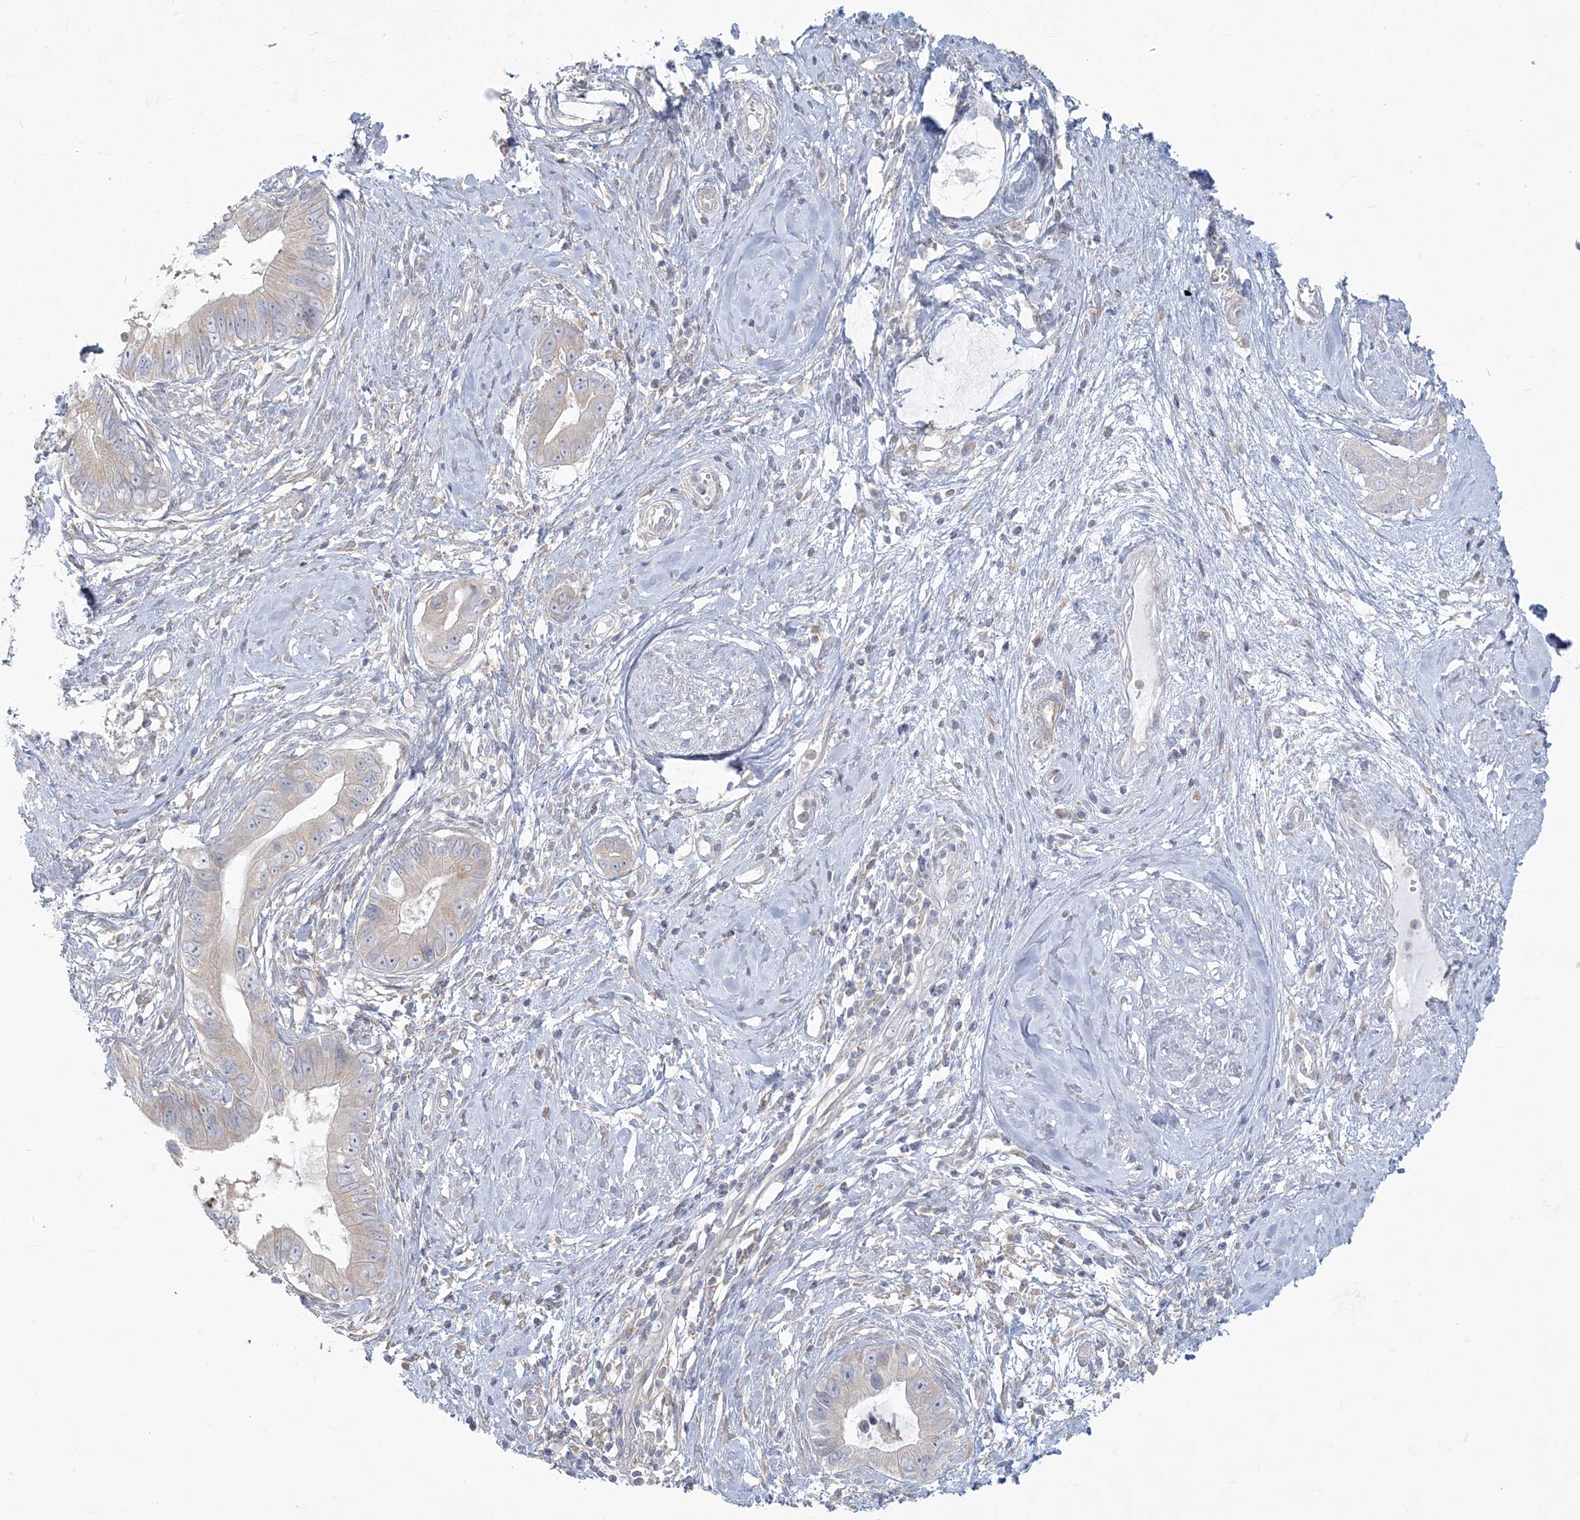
{"staining": {"intensity": "negative", "quantity": "none", "location": "none"}, "tissue": "cervical cancer", "cell_type": "Tumor cells", "image_type": "cancer", "snomed": [{"axis": "morphology", "description": "Adenocarcinoma, NOS"}, {"axis": "topography", "description": "Cervix"}], "caption": "This micrograph is of adenocarcinoma (cervical) stained with IHC to label a protein in brown with the nuclei are counter-stained blue. There is no positivity in tumor cells.", "gene": "ZC3H6", "patient": {"sex": "female", "age": 44}}